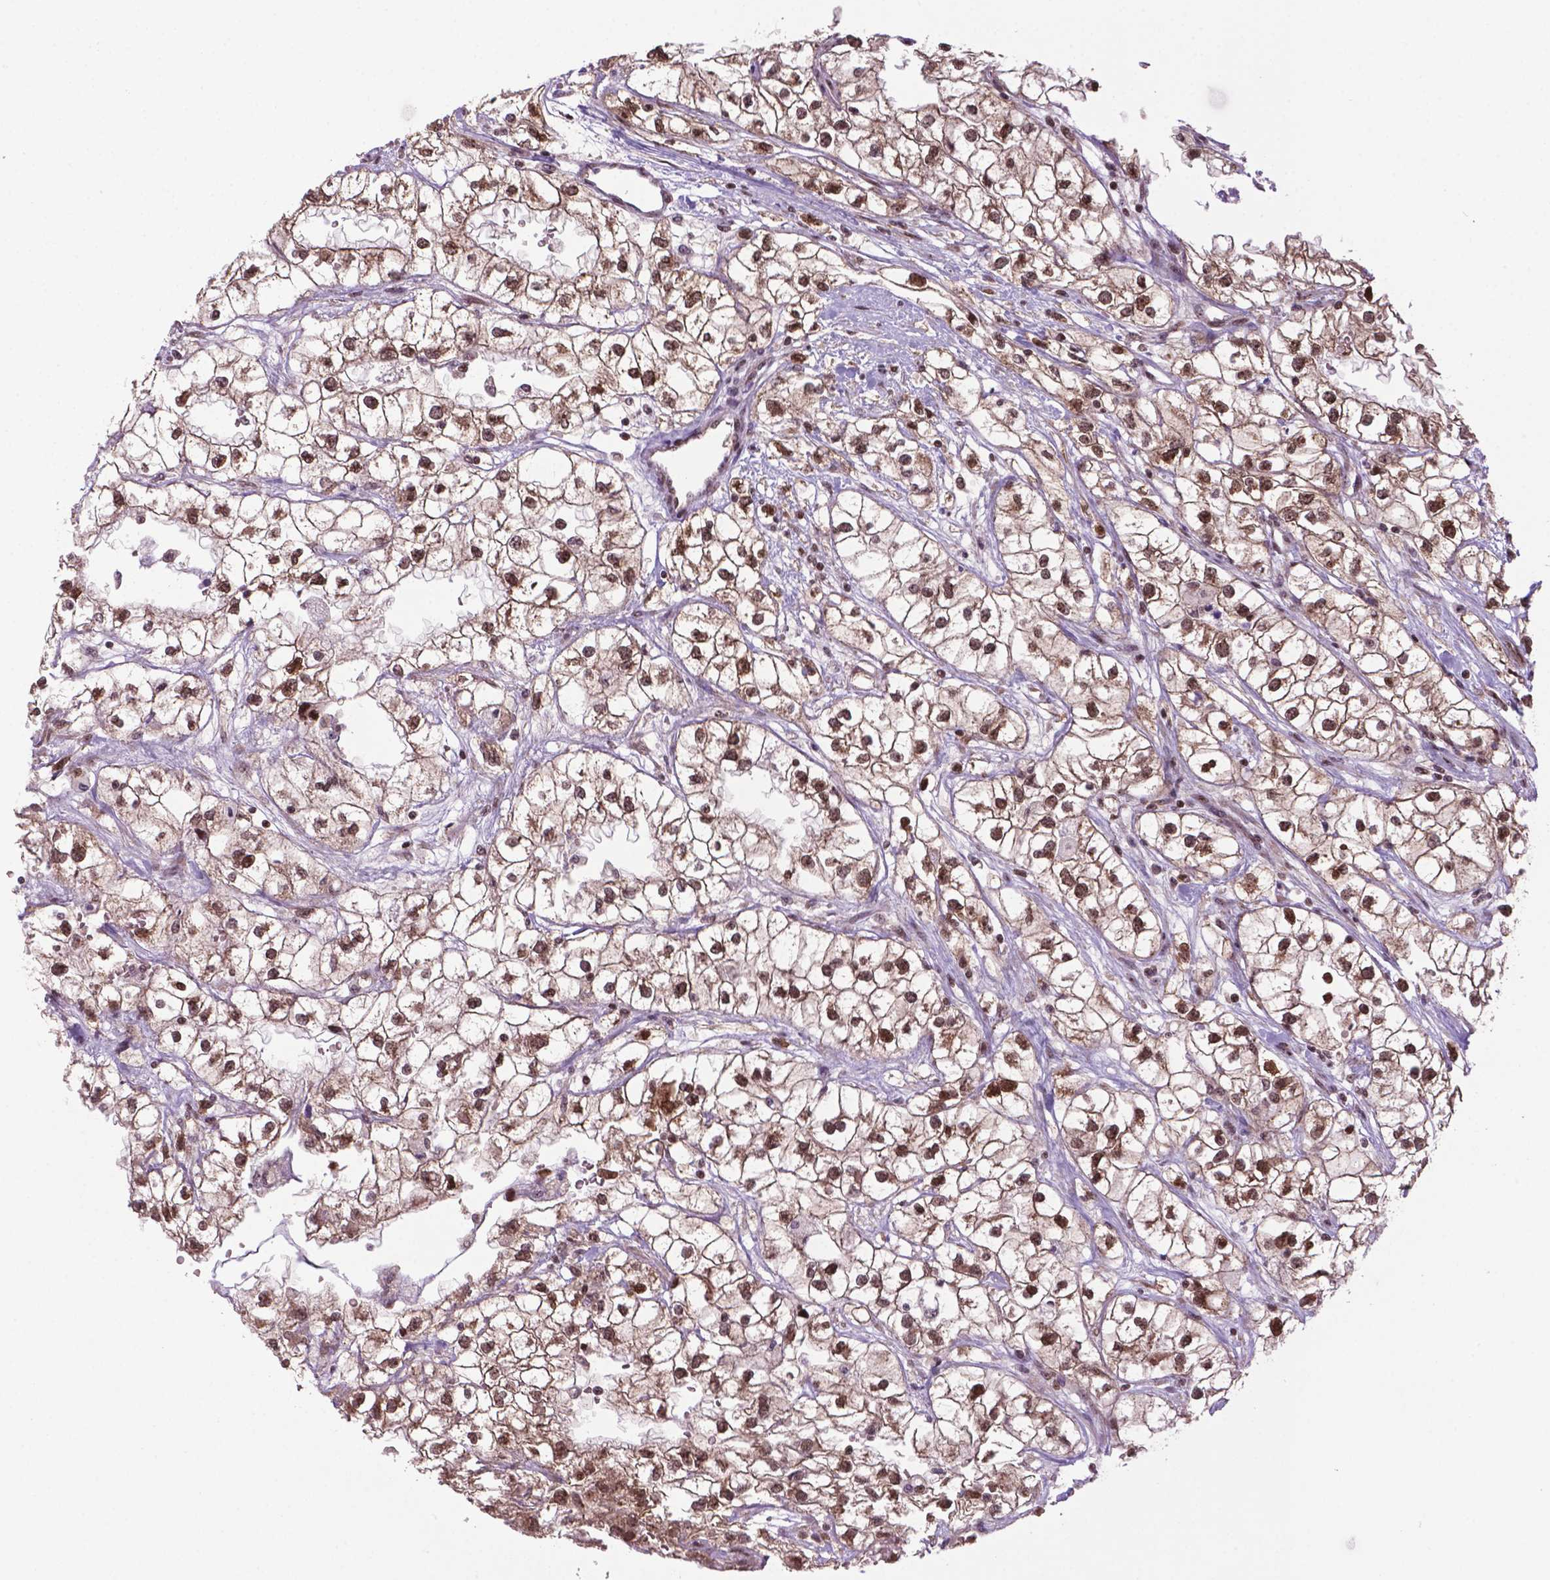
{"staining": {"intensity": "moderate", "quantity": ">75%", "location": "cytoplasmic/membranous,nuclear"}, "tissue": "renal cancer", "cell_type": "Tumor cells", "image_type": "cancer", "snomed": [{"axis": "morphology", "description": "Adenocarcinoma, NOS"}, {"axis": "topography", "description": "Kidney"}], "caption": "Immunohistochemical staining of renal cancer displays medium levels of moderate cytoplasmic/membranous and nuclear protein positivity in about >75% of tumor cells.", "gene": "CSNK2A1", "patient": {"sex": "male", "age": 59}}